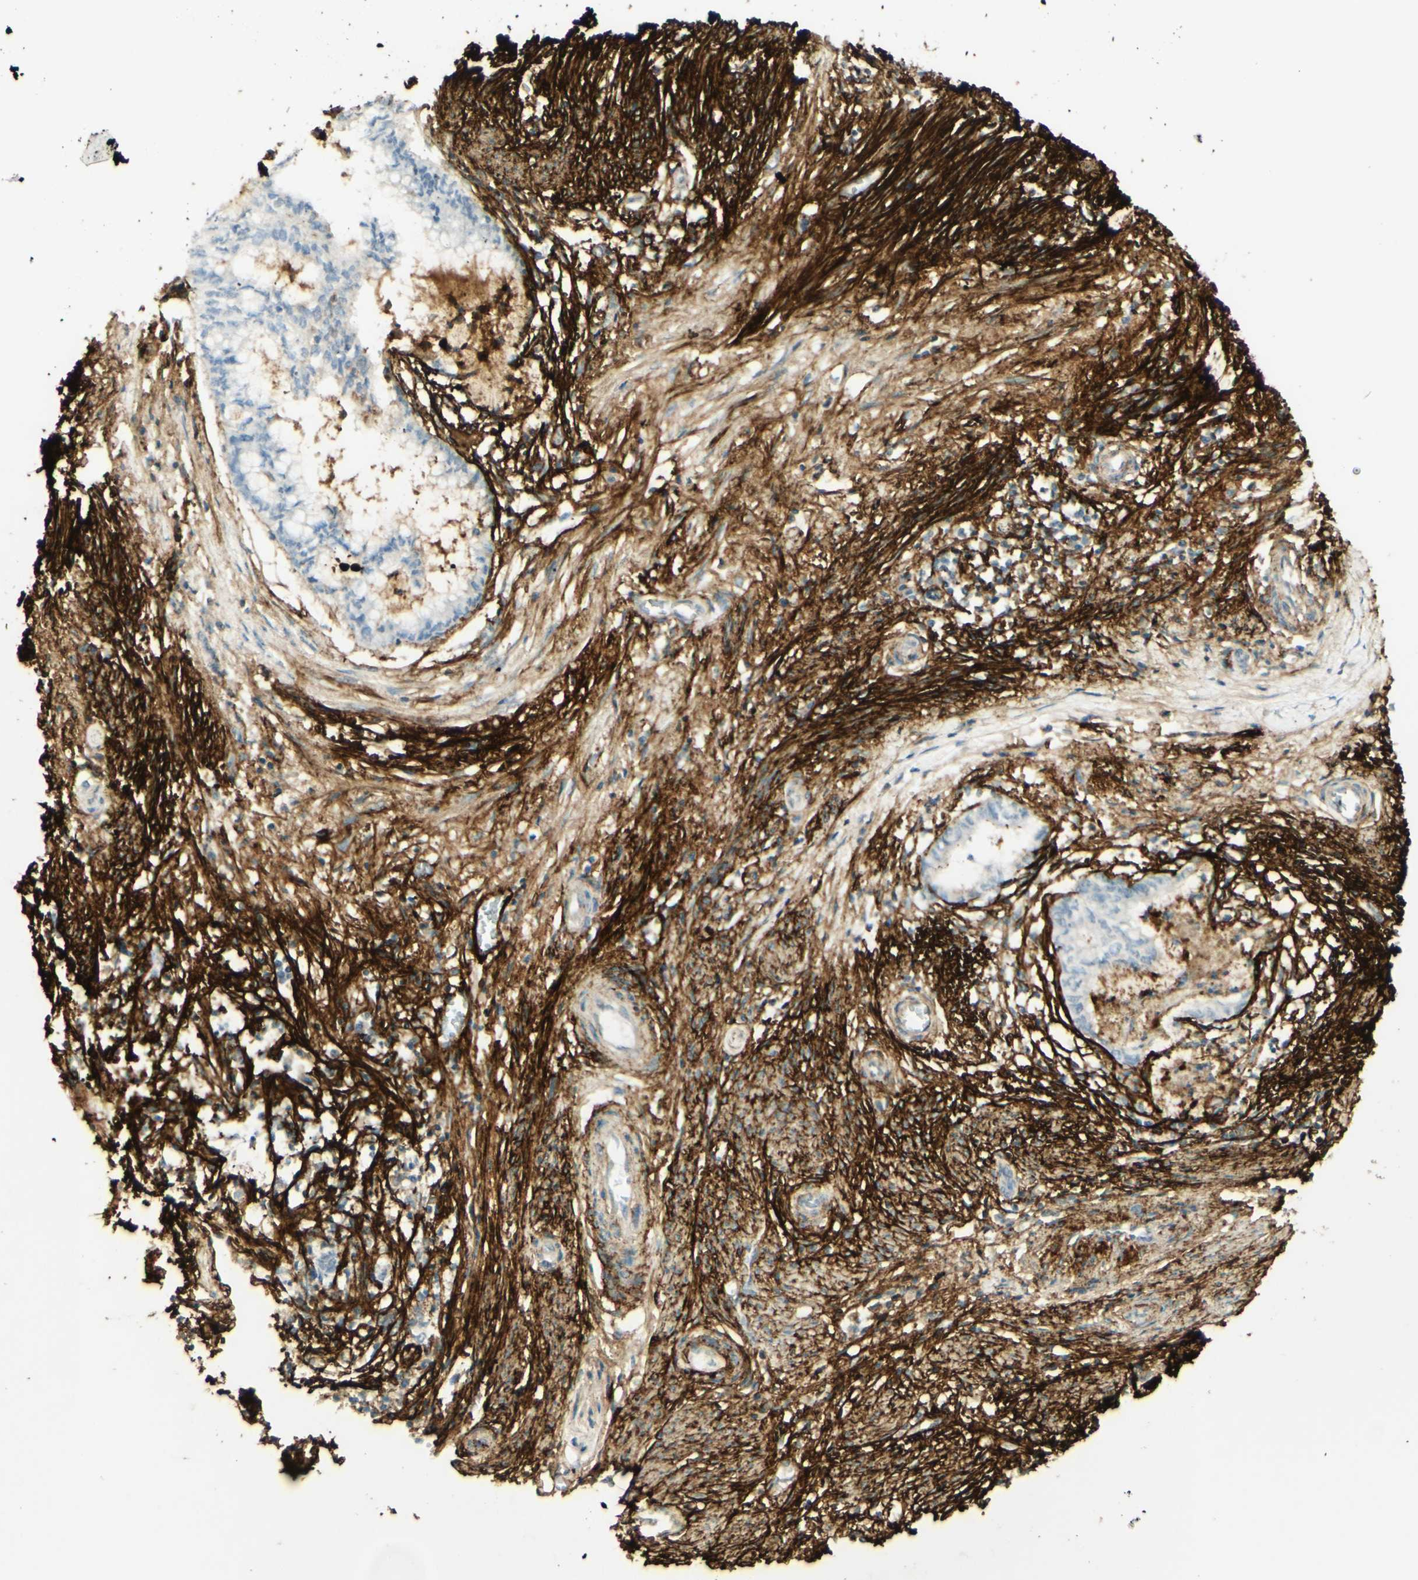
{"staining": {"intensity": "negative", "quantity": "none", "location": "none"}, "tissue": "endometrial cancer", "cell_type": "Tumor cells", "image_type": "cancer", "snomed": [{"axis": "morphology", "description": "Necrosis, NOS"}, {"axis": "morphology", "description": "Adenocarcinoma, NOS"}, {"axis": "topography", "description": "Endometrium"}], "caption": "Image shows no significant protein expression in tumor cells of adenocarcinoma (endometrial). The staining was performed using DAB to visualize the protein expression in brown, while the nuclei were stained in blue with hematoxylin (Magnification: 20x).", "gene": "TNN", "patient": {"sex": "female", "age": 79}}